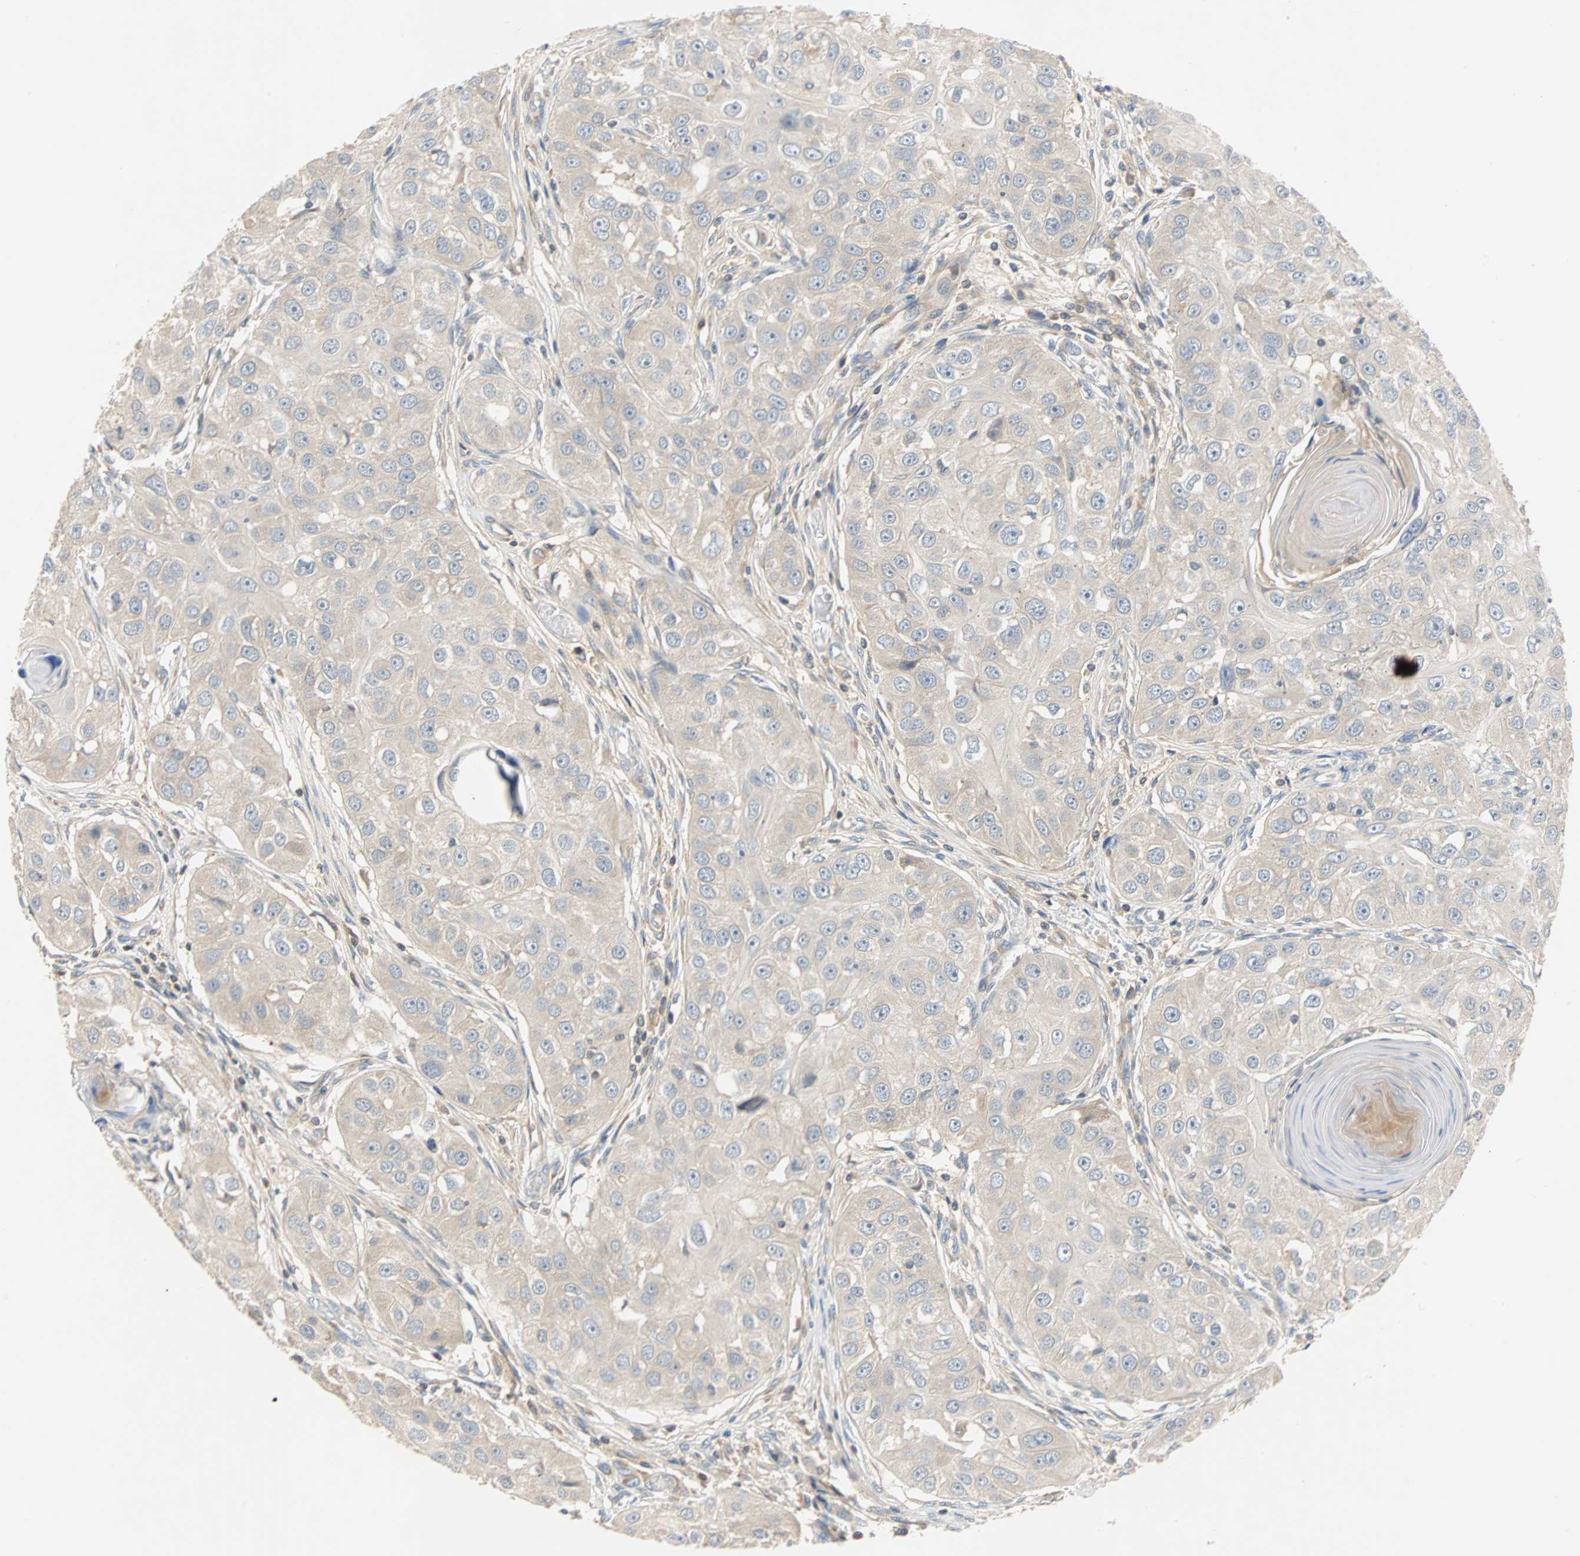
{"staining": {"intensity": "negative", "quantity": "none", "location": "none"}, "tissue": "head and neck cancer", "cell_type": "Tumor cells", "image_type": "cancer", "snomed": [{"axis": "morphology", "description": "Normal tissue, NOS"}, {"axis": "morphology", "description": "Squamous cell carcinoma, NOS"}, {"axis": "topography", "description": "Skeletal muscle"}, {"axis": "topography", "description": "Head-Neck"}], "caption": "Photomicrograph shows no protein staining in tumor cells of head and neck cancer tissue. (DAB IHC, high magnification).", "gene": "MAP4K1", "patient": {"sex": "male", "age": 51}}